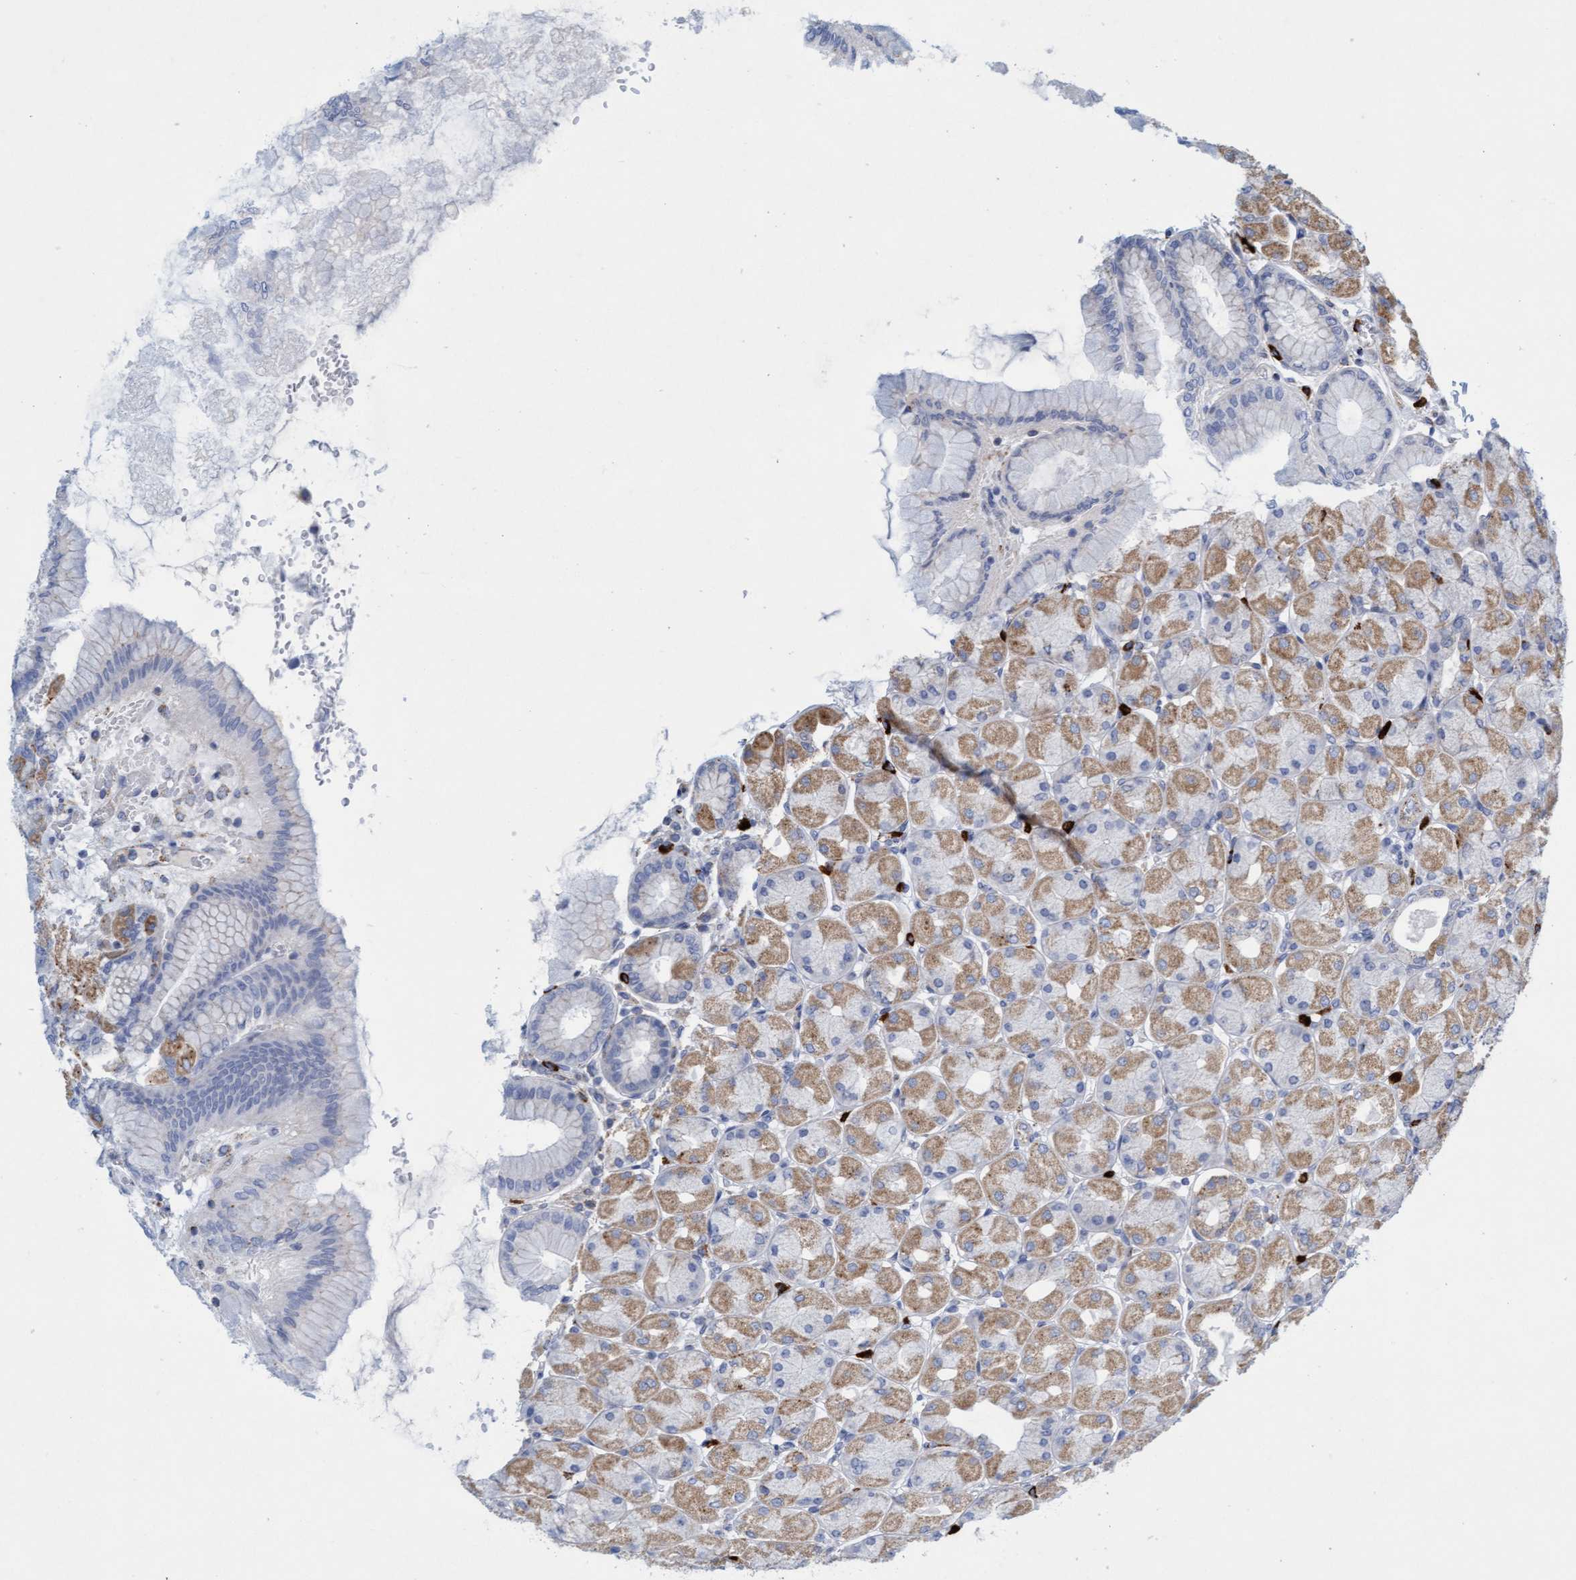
{"staining": {"intensity": "moderate", "quantity": "25%-75%", "location": "cytoplasmic/membranous"}, "tissue": "stomach", "cell_type": "Glandular cells", "image_type": "normal", "snomed": [{"axis": "morphology", "description": "Normal tissue, NOS"}, {"axis": "topography", "description": "Stomach, upper"}], "caption": "Immunohistochemical staining of unremarkable stomach exhibits 25%-75% levels of moderate cytoplasmic/membranous protein expression in approximately 25%-75% of glandular cells.", "gene": "SGSH", "patient": {"sex": "female", "age": 56}}